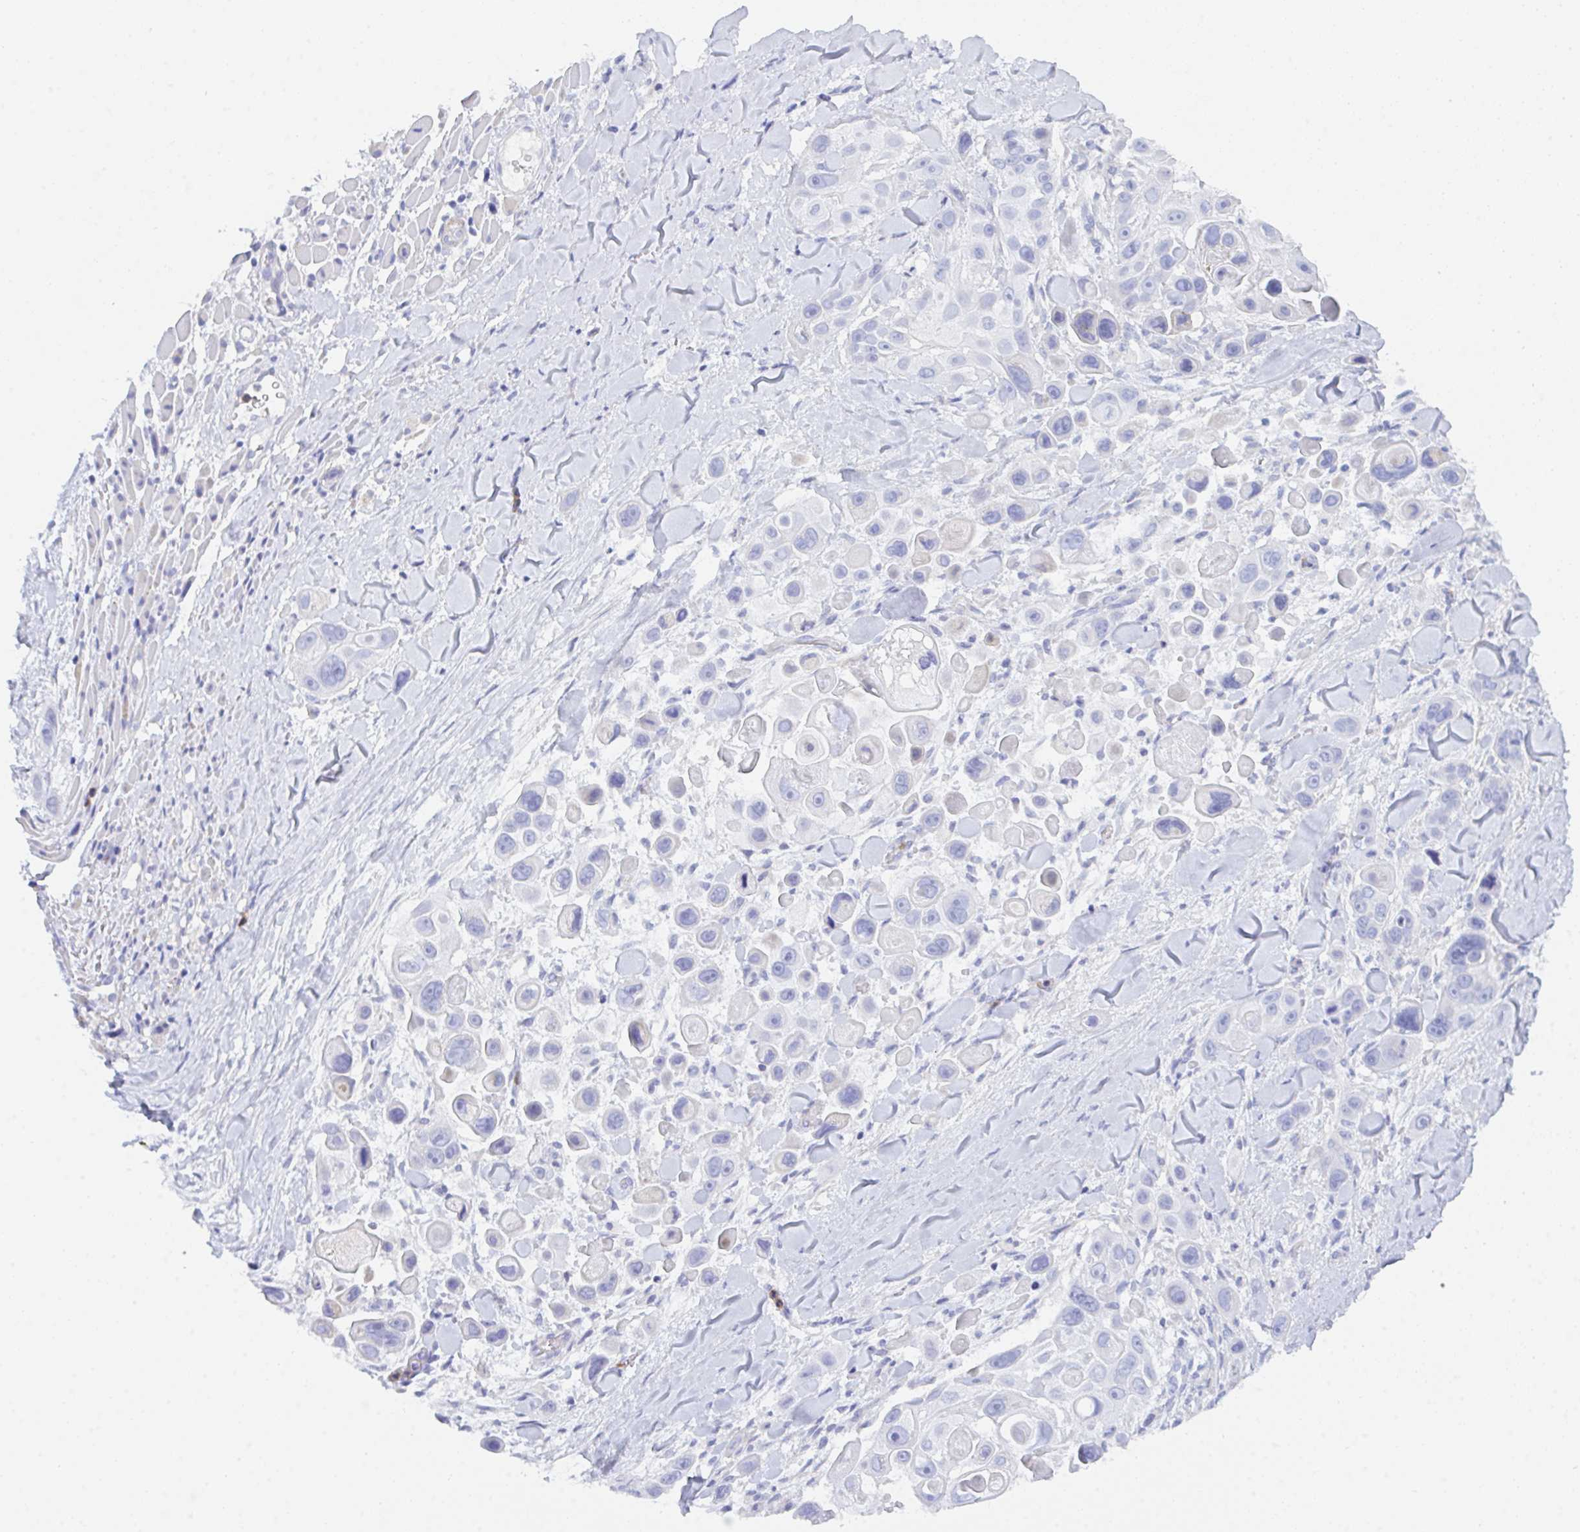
{"staining": {"intensity": "weak", "quantity": "<25%", "location": "cytoplasmic/membranous"}, "tissue": "skin cancer", "cell_type": "Tumor cells", "image_type": "cancer", "snomed": [{"axis": "morphology", "description": "Squamous cell carcinoma, NOS"}, {"axis": "topography", "description": "Skin"}], "caption": "Immunohistochemistry image of human skin cancer (squamous cell carcinoma) stained for a protein (brown), which displays no expression in tumor cells. (DAB immunohistochemistry (IHC) with hematoxylin counter stain).", "gene": "CEP170B", "patient": {"sex": "male", "age": 67}}